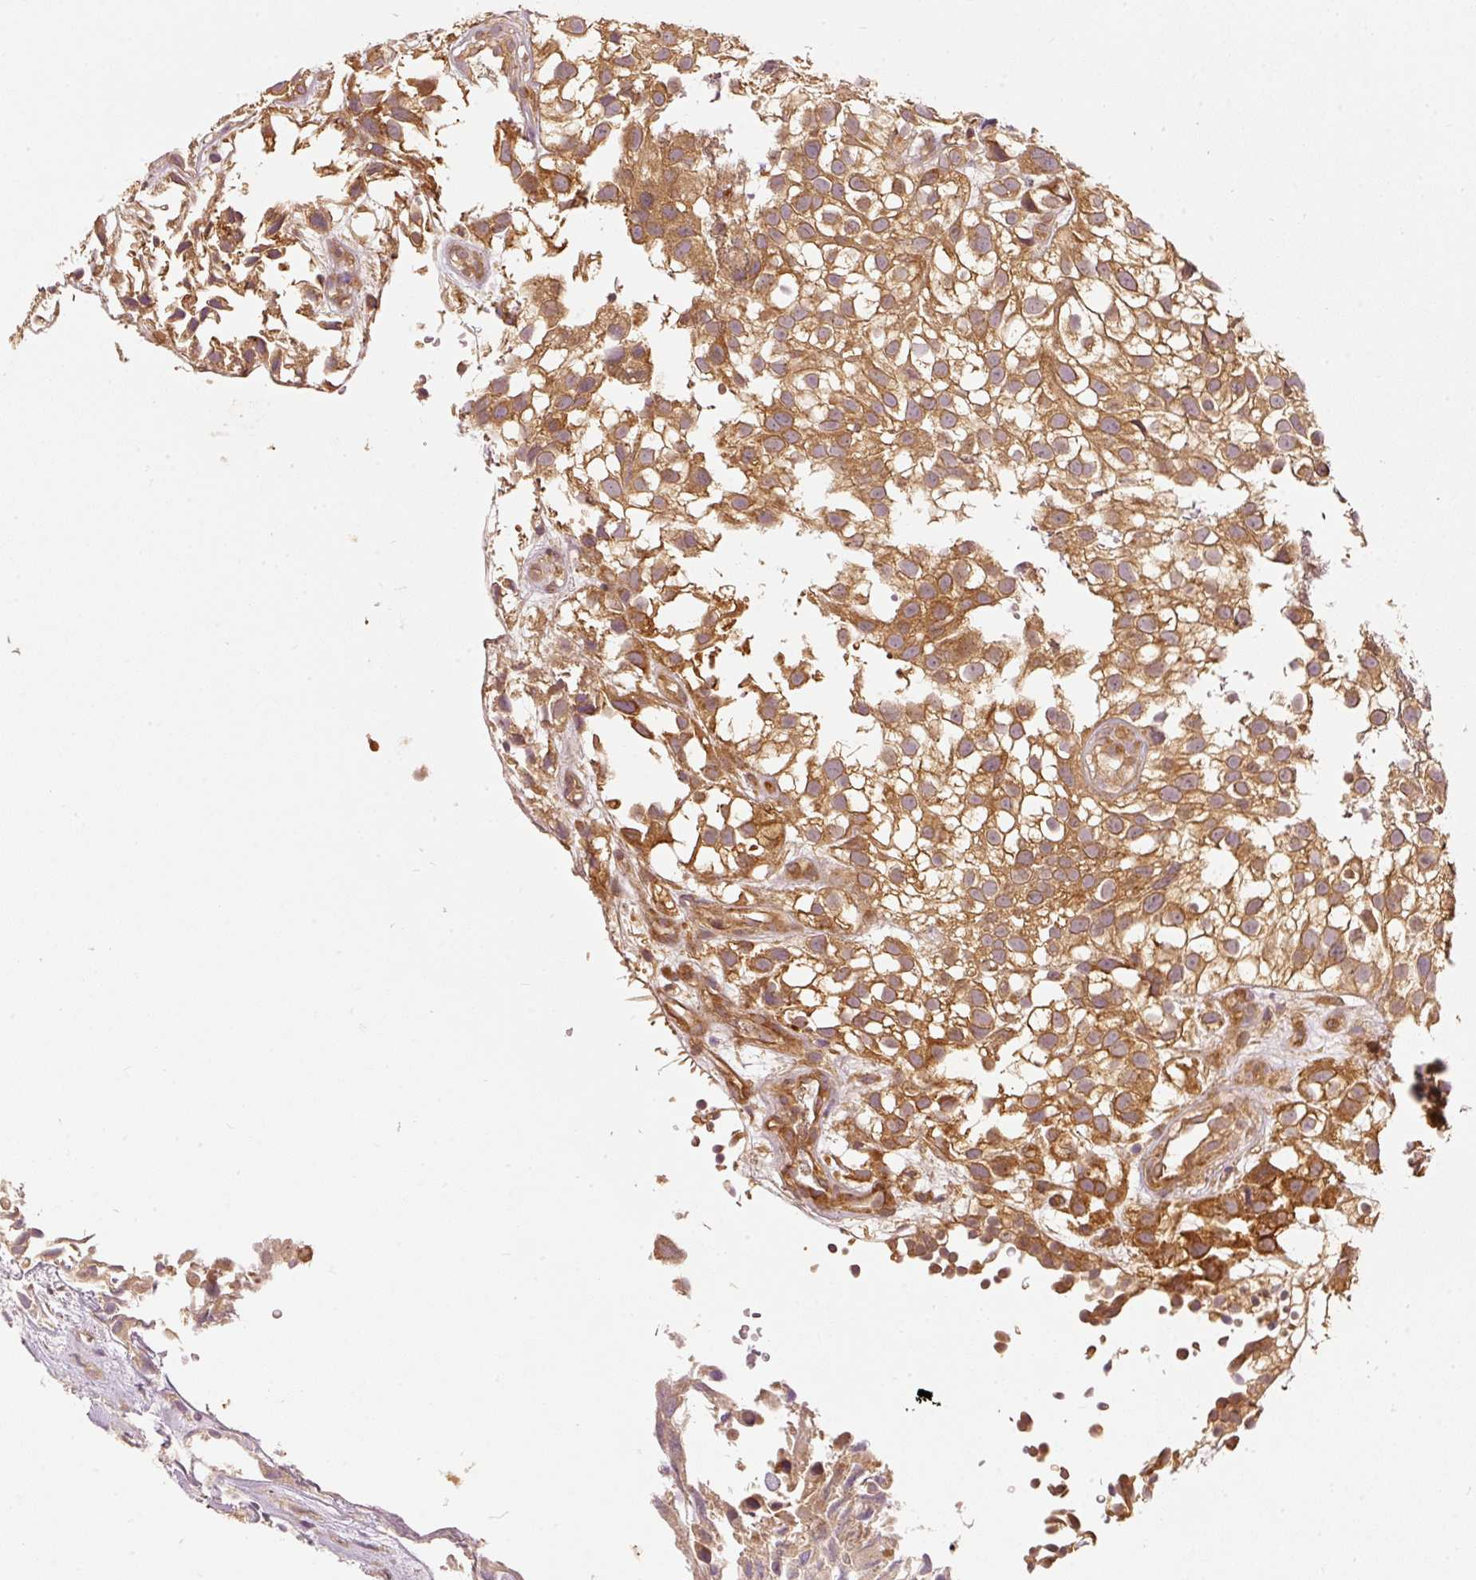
{"staining": {"intensity": "moderate", "quantity": ">75%", "location": "cytoplasmic/membranous"}, "tissue": "urothelial cancer", "cell_type": "Tumor cells", "image_type": "cancer", "snomed": [{"axis": "morphology", "description": "Urothelial carcinoma, High grade"}, {"axis": "topography", "description": "Urinary bladder"}], "caption": "DAB immunohistochemical staining of high-grade urothelial carcinoma displays moderate cytoplasmic/membranous protein expression in approximately >75% of tumor cells. Immunohistochemistry (ihc) stains the protein in brown and the nuclei are stained blue.", "gene": "EIF3B", "patient": {"sex": "male", "age": 56}}